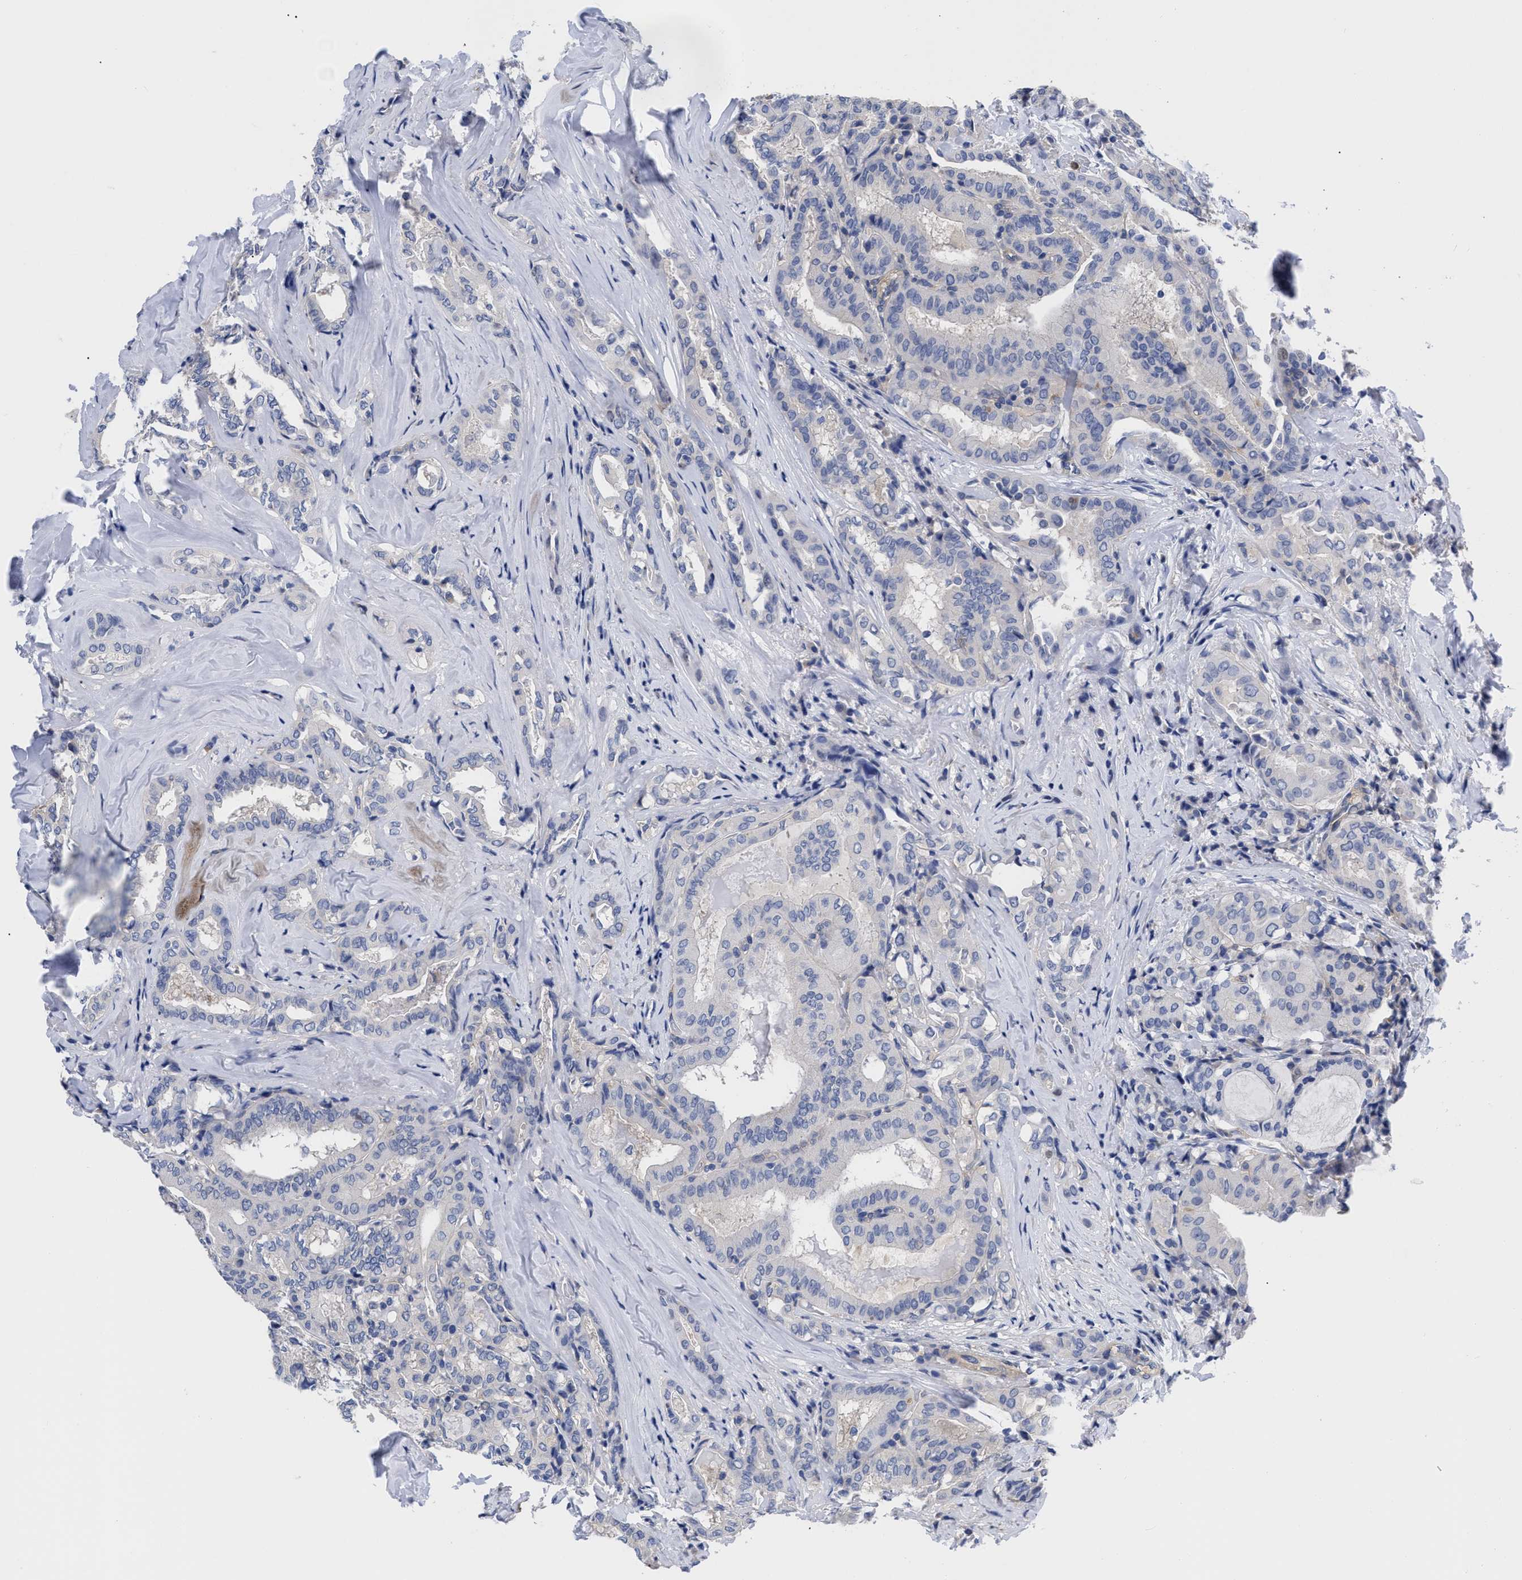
{"staining": {"intensity": "negative", "quantity": "none", "location": "none"}, "tissue": "thyroid cancer", "cell_type": "Tumor cells", "image_type": "cancer", "snomed": [{"axis": "morphology", "description": "Papillary adenocarcinoma, NOS"}, {"axis": "topography", "description": "Thyroid gland"}], "caption": "Immunohistochemistry micrograph of neoplastic tissue: human thyroid cancer (papillary adenocarcinoma) stained with DAB (3,3'-diaminobenzidine) displays no significant protein expression in tumor cells.", "gene": "IRAG2", "patient": {"sex": "female", "age": 42}}